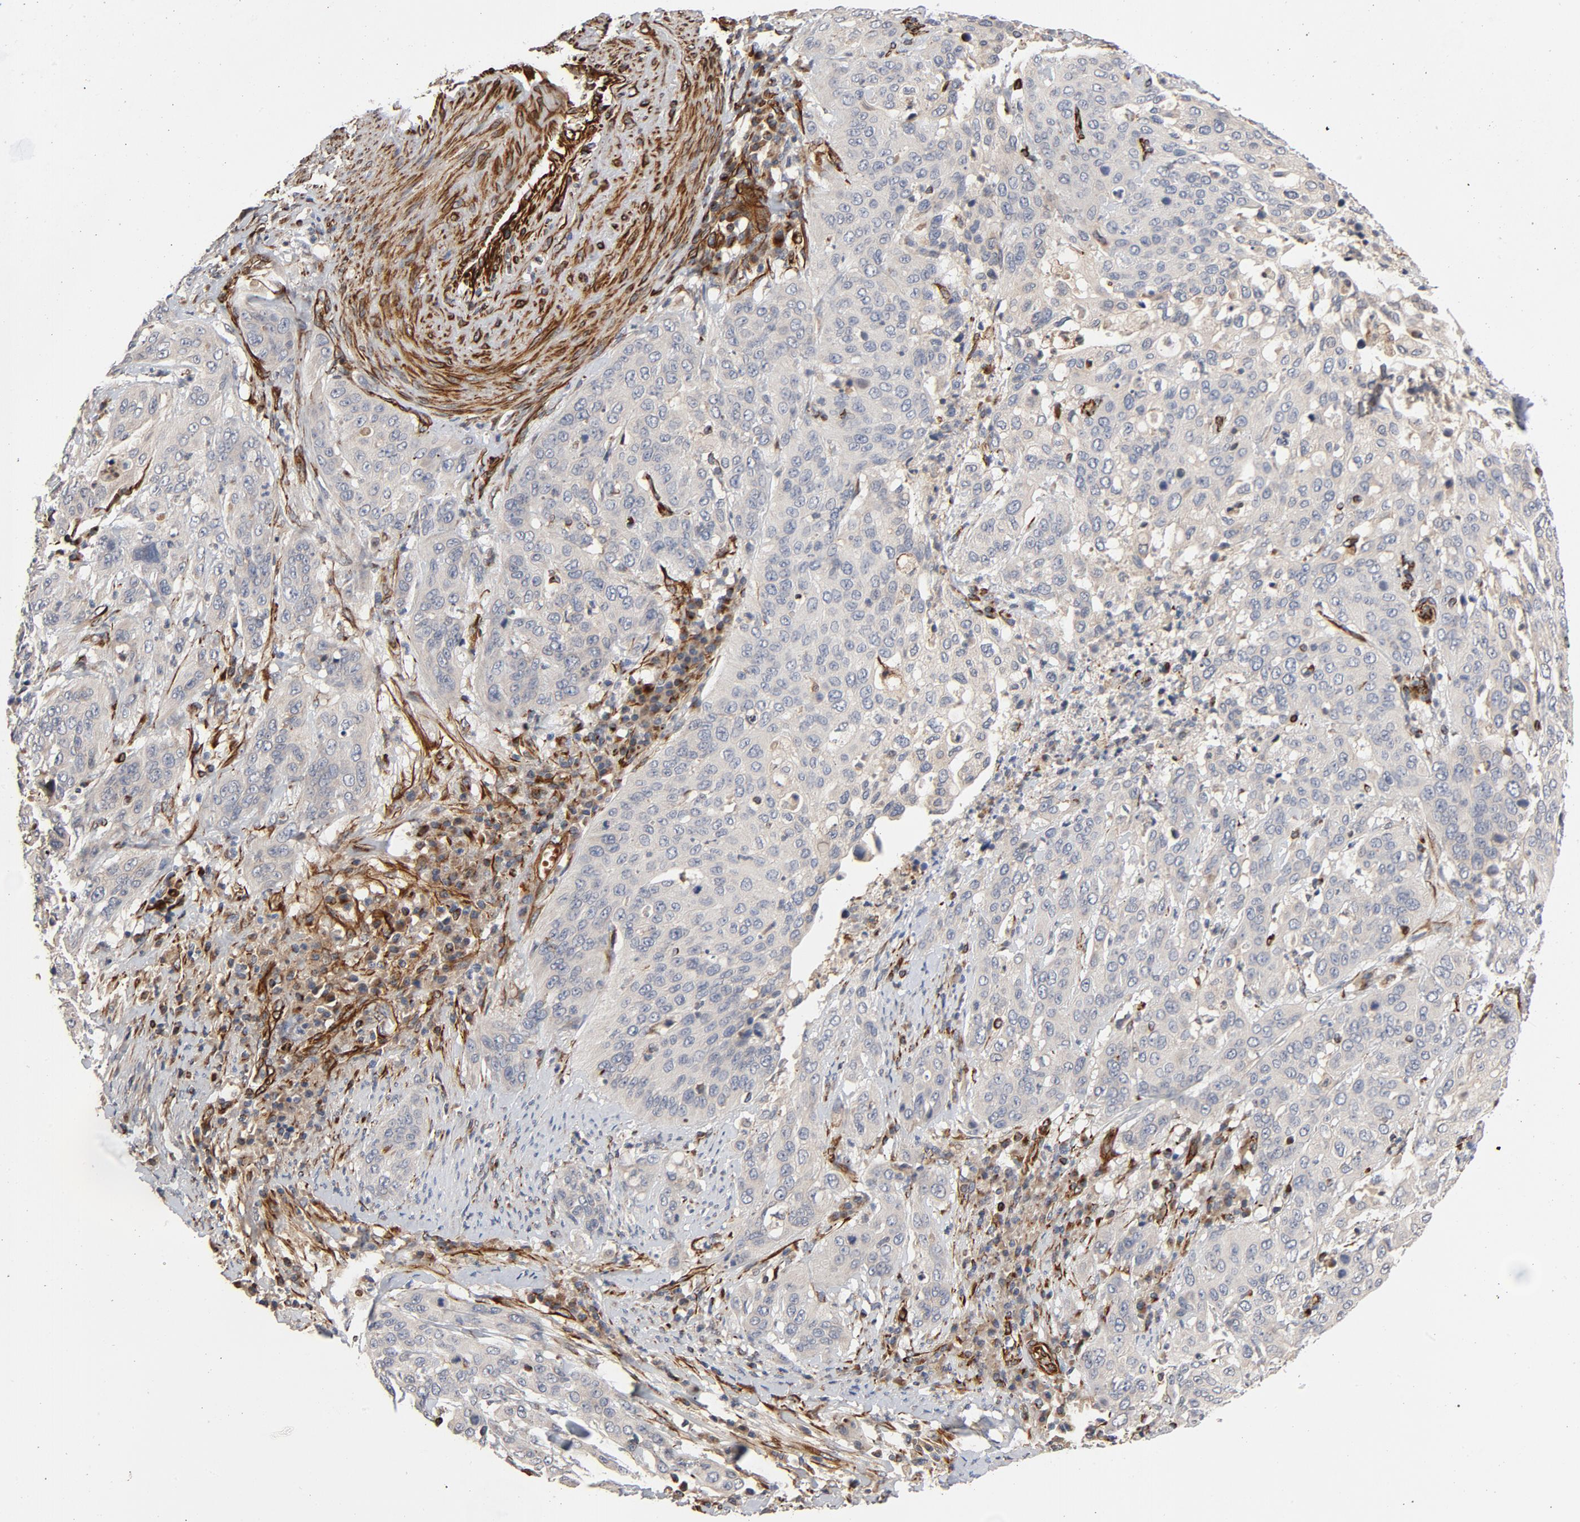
{"staining": {"intensity": "negative", "quantity": "none", "location": "none"}, "tissue": "cervical cancer", "cell_type": "Tumor cells", "image_type": "cancer", "snomed": [{"axis": "morphology", "description": "Squamous cell carcinoma, NOS"}, {"axis": "topography", "description": "Cervix"}], "caption": "Squamous cell carcinoma (cervical) was stained to show a protein in brown. There is no significant expression in tumor cells.", "gene": "FAM118A", "patient": {"sex": "female", "age": 41}}